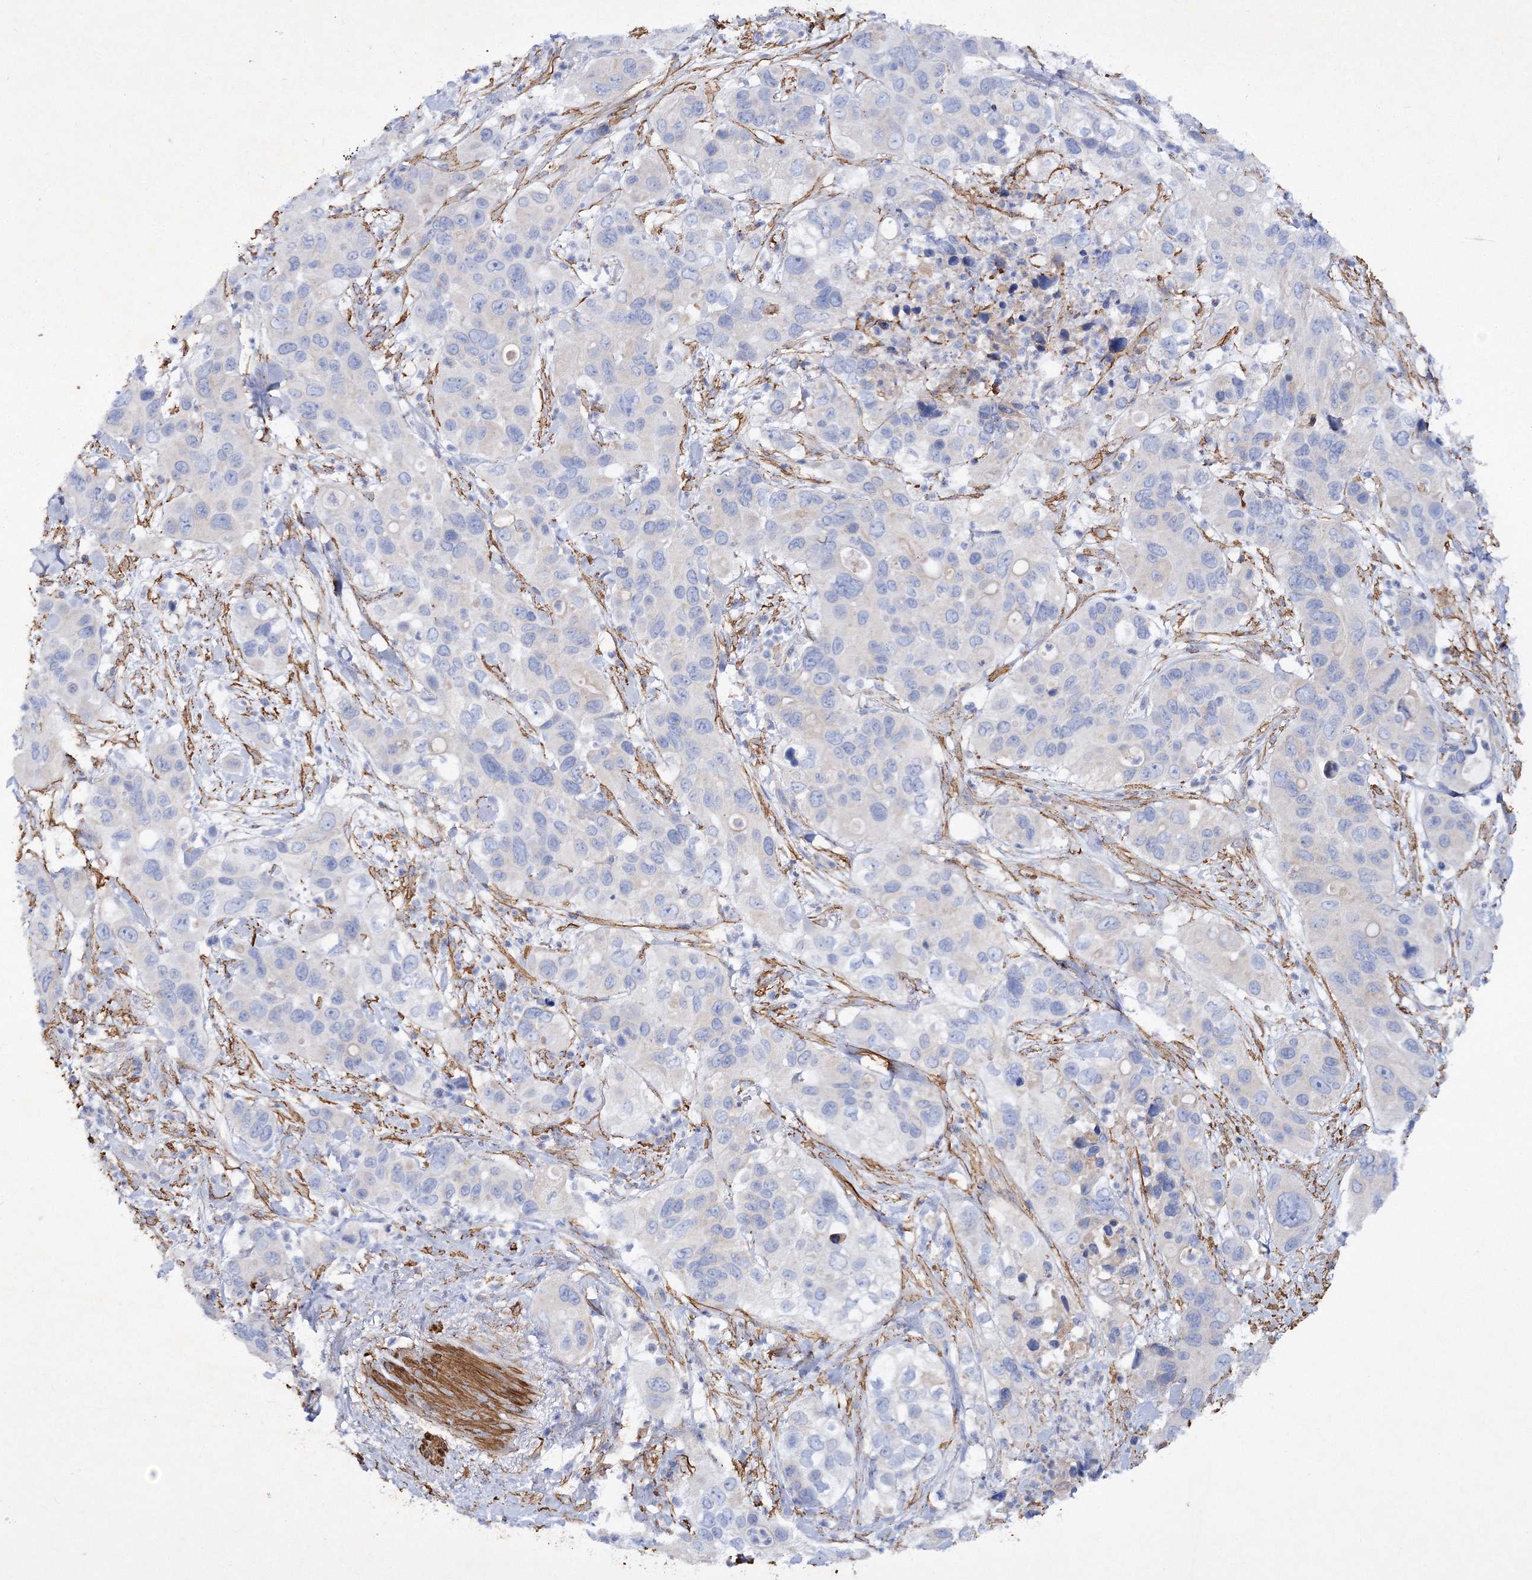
{"staining": {"intensity": "negative", "quantity": "none", "location": "none"}, "tissue": "pancreatic cancer", "cell_type": "Tumor cells", "image_type": "cancer", "snomed": [{"axis": "morphology", "description": "Adenocarcinoma, NOS"}, {"axis": "topography", "description": "Pancreas"}], "caption": "DAB immunohistochemical staining of human pancreatic cancer reveals no significant expression in tumor cells. (DAB immunohistochemistry, high magnification).", "gene": "RTN2", "patient": {"sex": "female", "age": 71}}